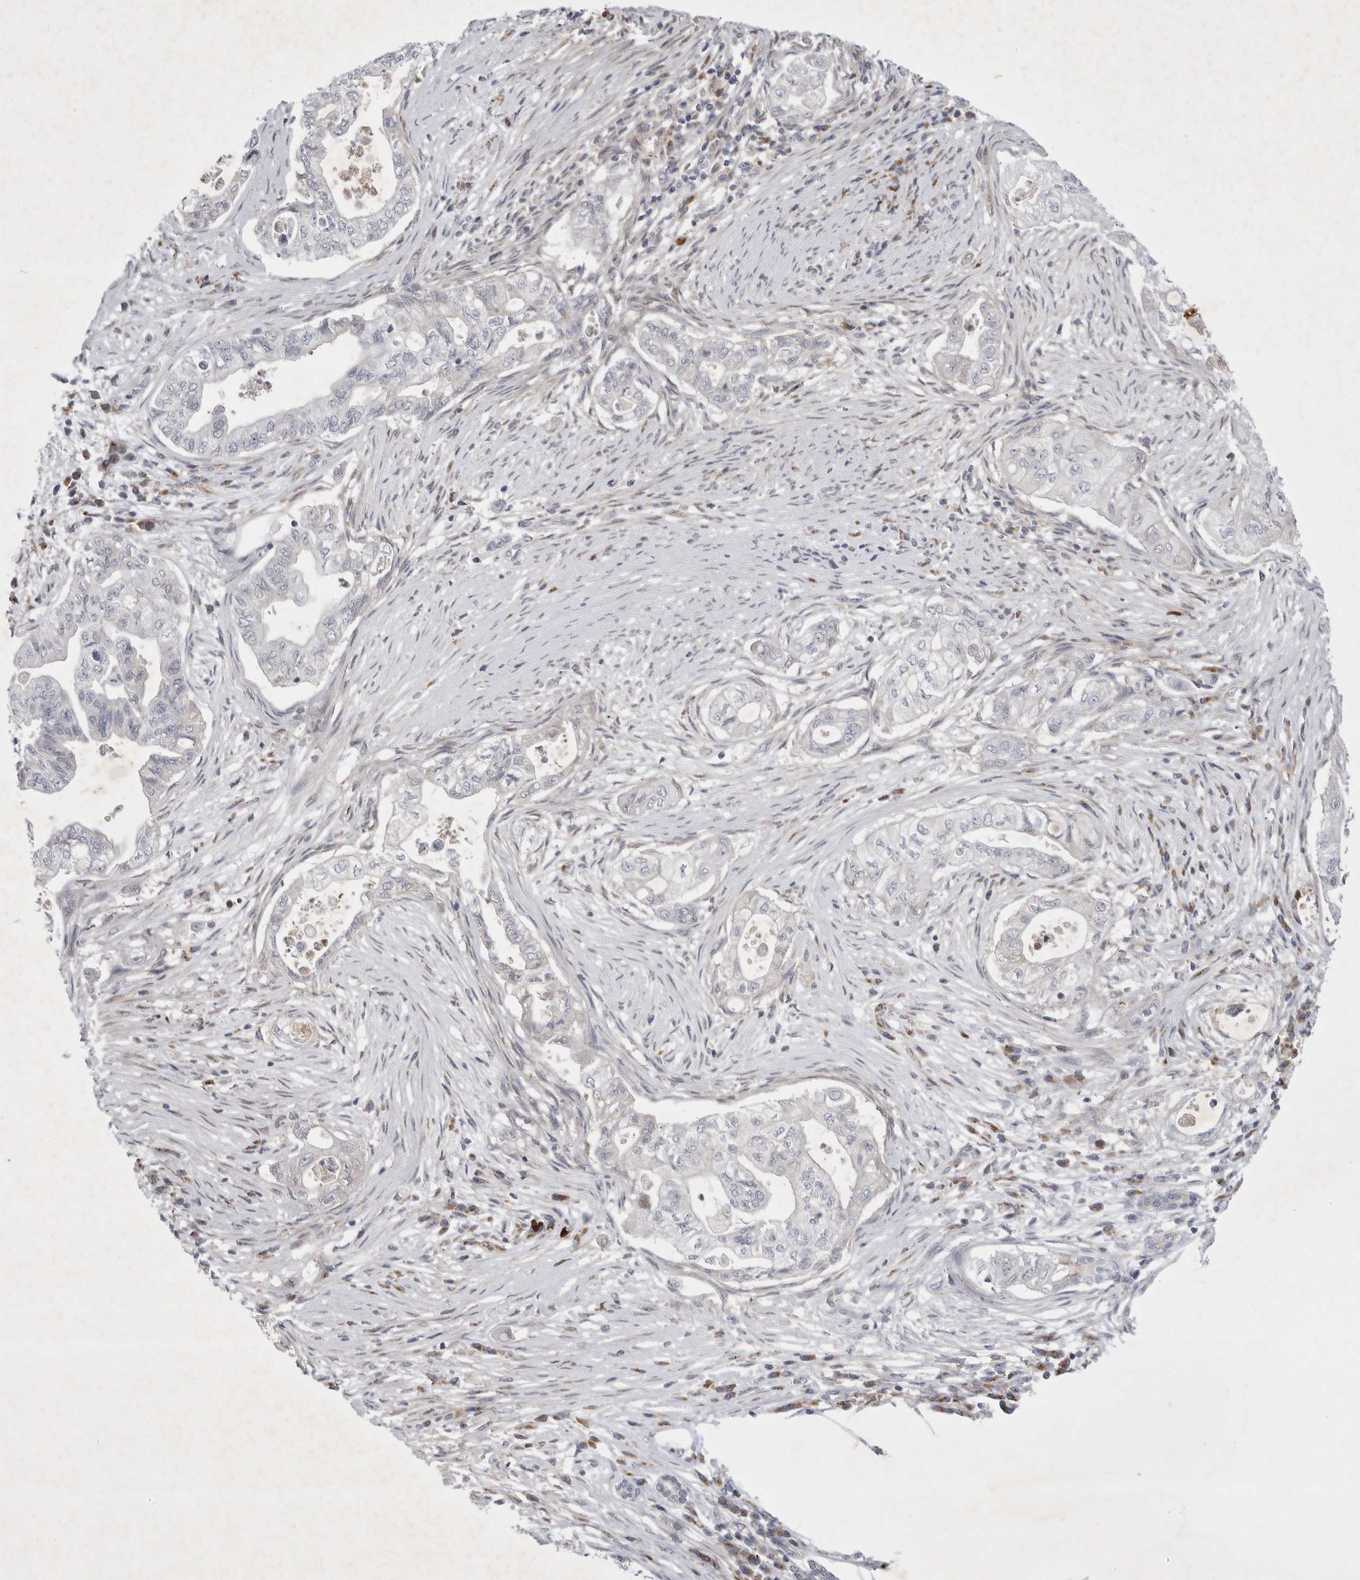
{"staining": {"intensity": "negative", "quantity": "none", "location": "none"}, "tissue": "pancreatic cancer", "cell_type": "Tumor cells", "image_type": "cancer", "snomed": [{"axis": "morphology", "description": "Adenocarcinoma, NOS"}, {"axis": "topography", "description": "Pancreas"}], "caption": "This is an immunohistochemistry micrograph of pancreatic cancer. There is no staining in tumor cells.", "gene": "SIGLEC10", "patient": {"sex": "male", "age": 72}}